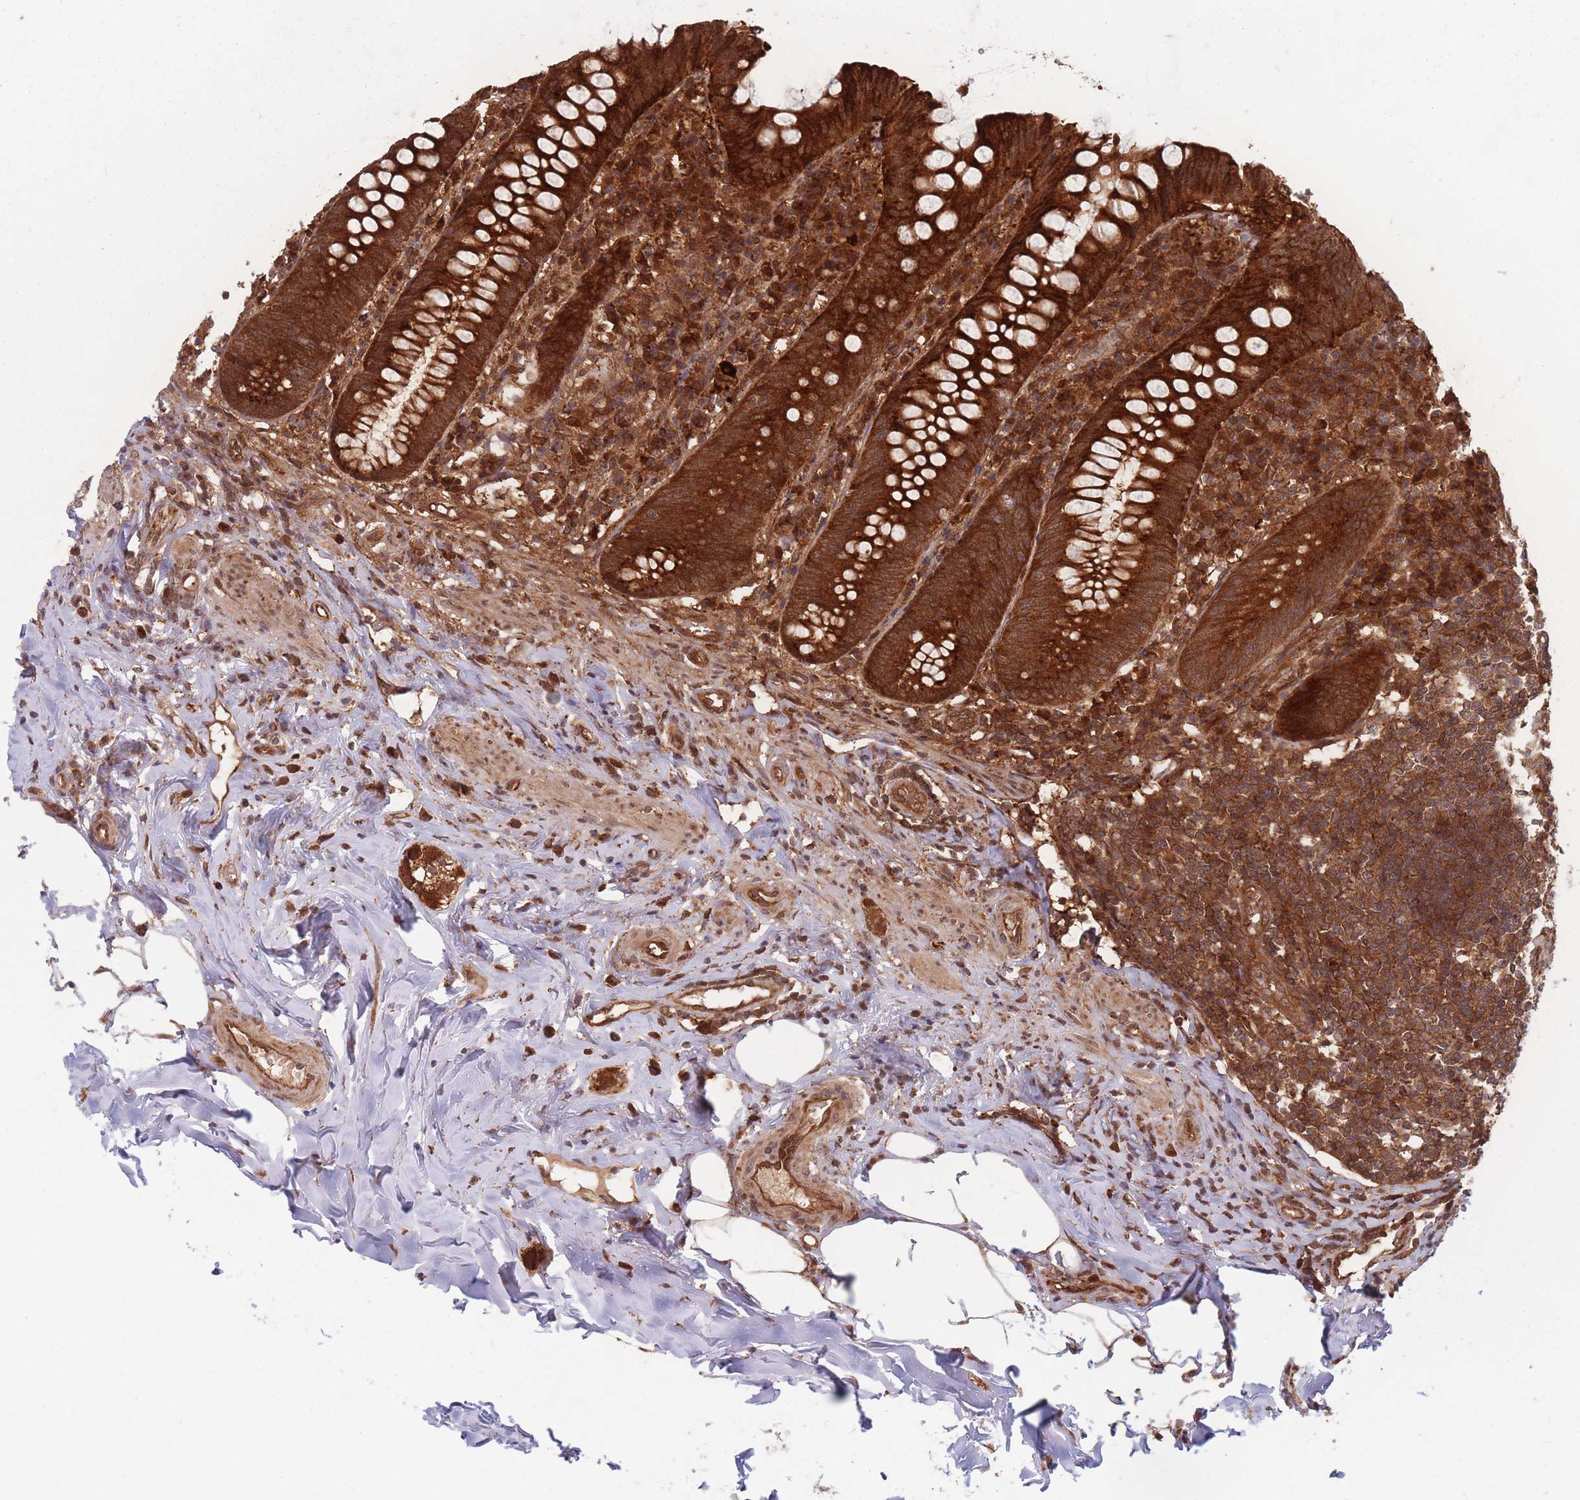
{"staining": {"intensity": "strong", "quantity": ">75%", "location": "cytoplasmic/membranous"}, "tissue": "appendix", "cell_type": "Glandular cells", "image_type": "normal", "snomed": [{"axis": "morphology", "description": "Normal tissue, NOS"}, {"axis": "topography", "description": "Appendix"}], "caption": "Immunohistochemistry (IHC) image of unremarkable human appendix stained for a protein (brown), which displays high levels of strong cytoplasmic/membranous positivity in about >75% of glandular cells.", "gene": "PODXL2", "patient": {"sex": "female", "age": 54}}